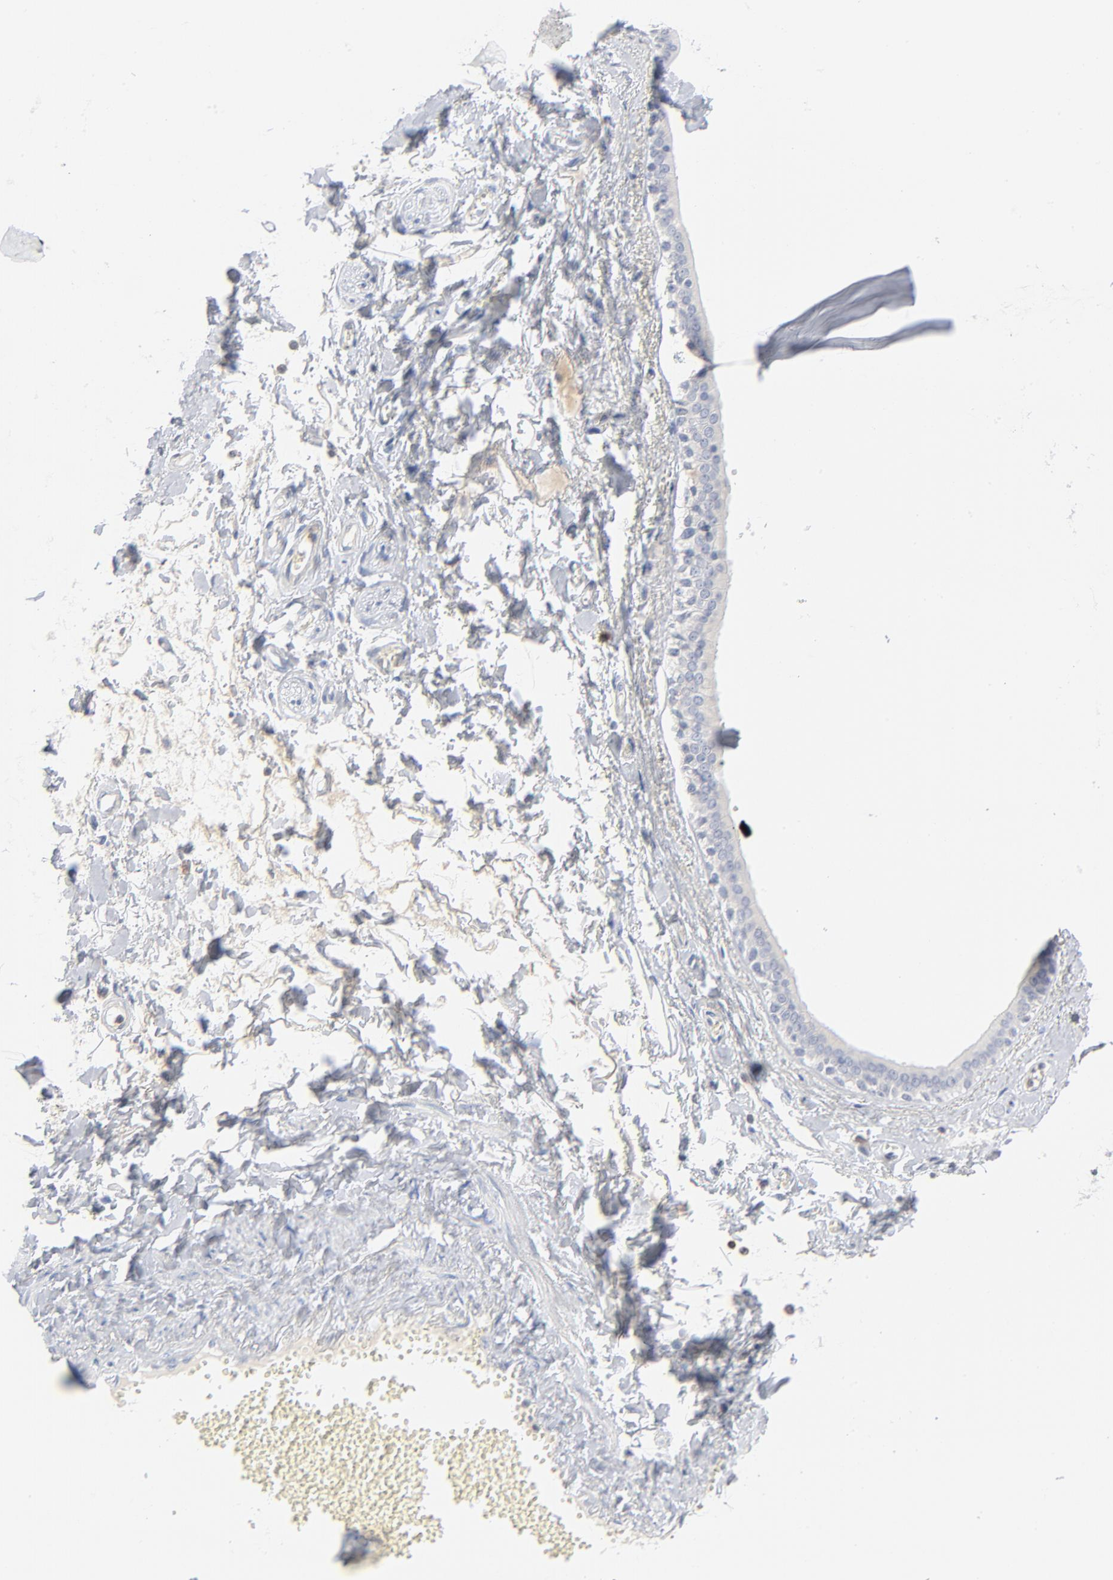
{"staining": {"intensity": "negative", "quantity": "none", "location": "none"}, "tissue": "adipose tissue", "cell_type": "Adipocytes", "image_type": "normal", "snomed": [{"axis": "morphology", "description": "Normal tissue, NOS"}, {"axis": "morphology", "description": "Inflammation, NOS"}, {"axis": "topography", "description": "Salivary gland"}, {"axis": "topography", "description": "Peripheral nerve tissue"}], "caption": "This is an immunohistochemistry micrograph of benign adipose tissue. There is no positivity in adipocytes.", "gene": "PTK2B", "patient": {"sex": "female", "age": 75}}